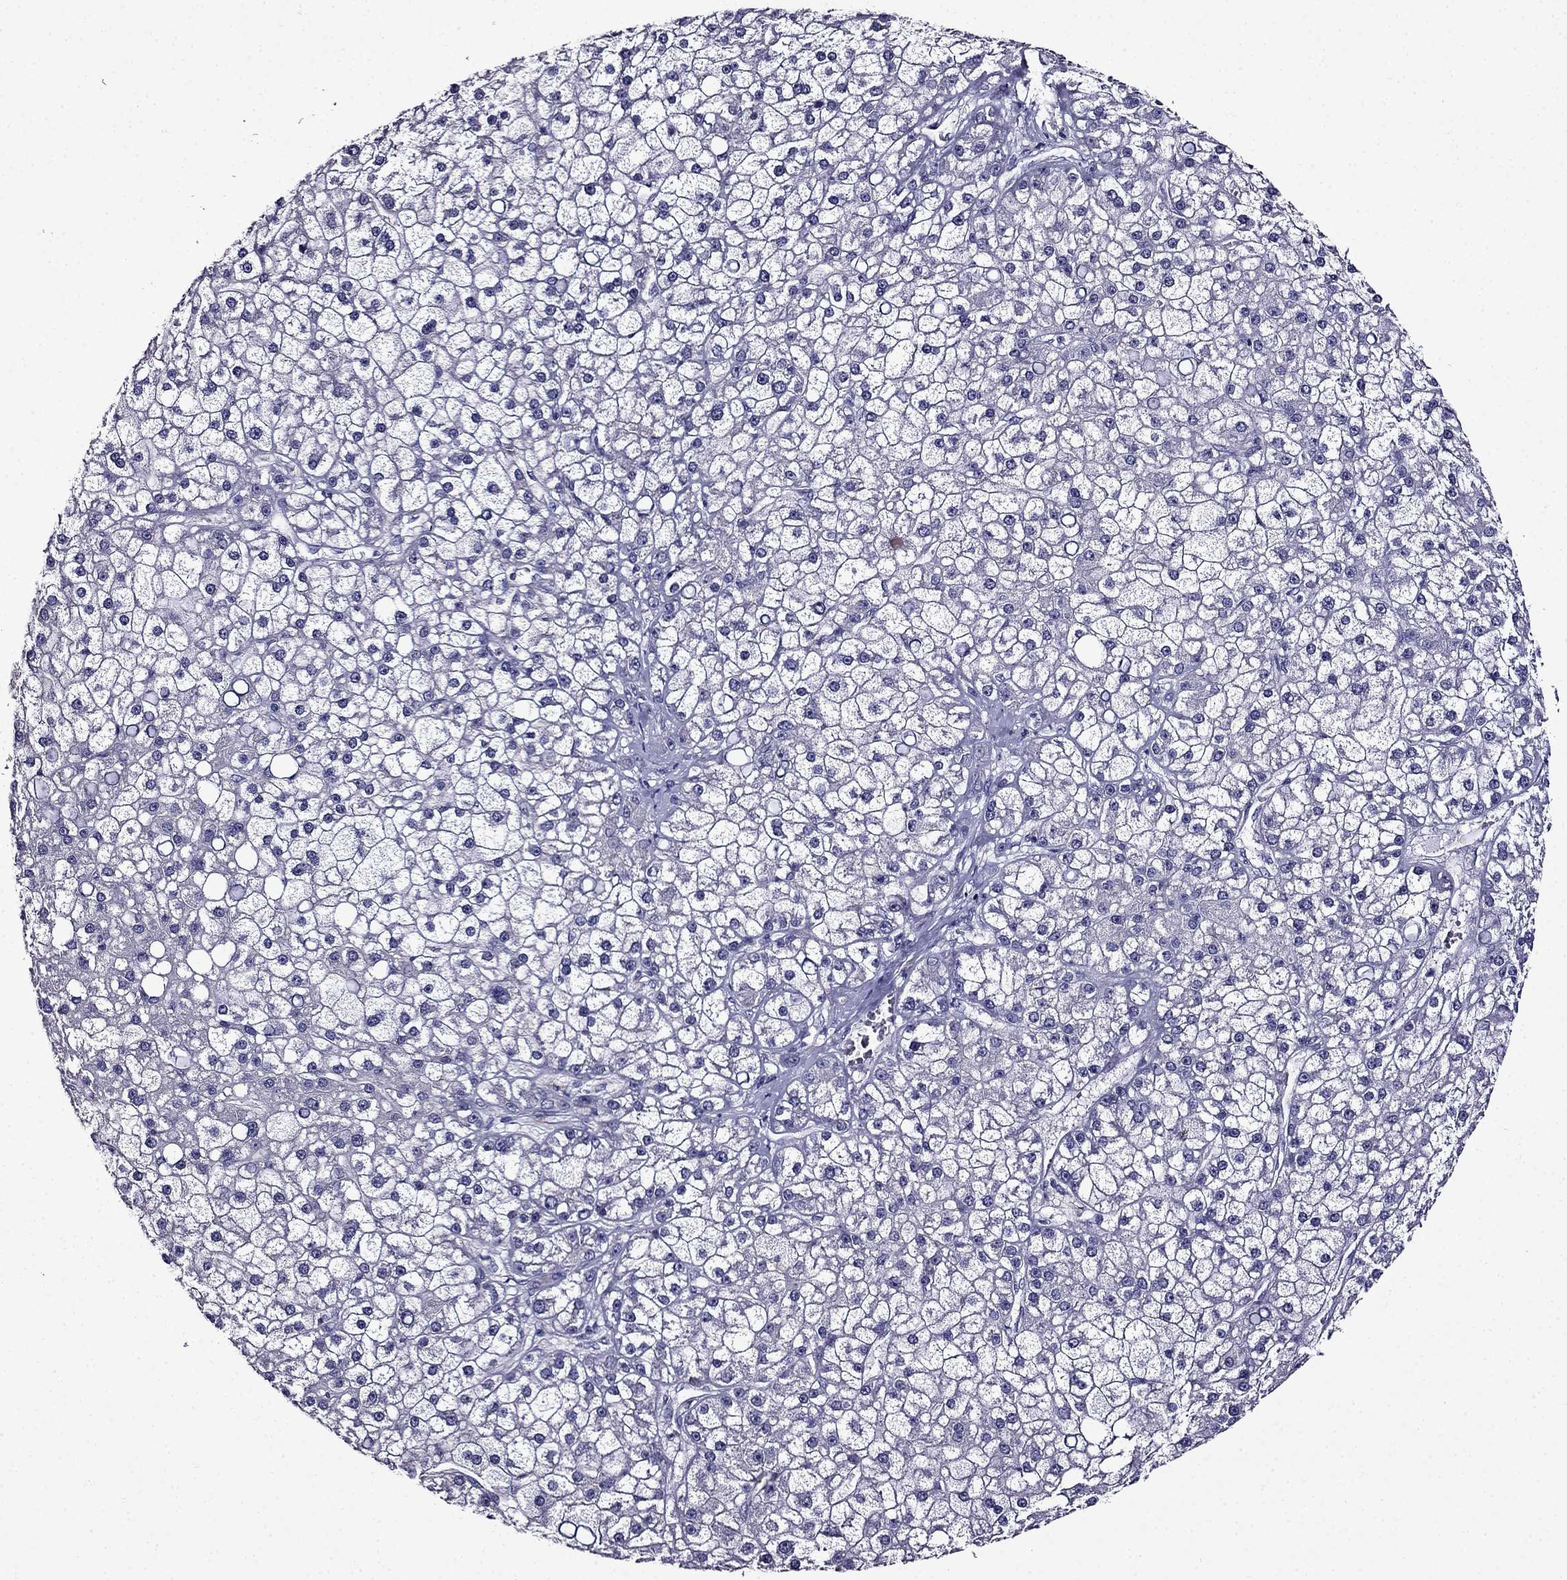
{"staining": {"intensity": "negative", "quantity": "none", "location": "none"}, "tissue": "liver cancer", "cell_type": "Tumor cells", "image_type": "cancer", "snomed": [{"axis": "morphology", "description": "Carcinoma, Hepatocellular, NOS"}, {"axis": "topography", "description": "Liver"}], "caption": "This micrograph is of liver cancer (hepatocellular carcinoma) stained with immunohistochemistry (IHC) to label a protein in brown with the nuclei are counter-stained blue. There is no expression in tumor cells.", "gene": "TMEM266", "patient": {"sex": "male", "age": 67}}